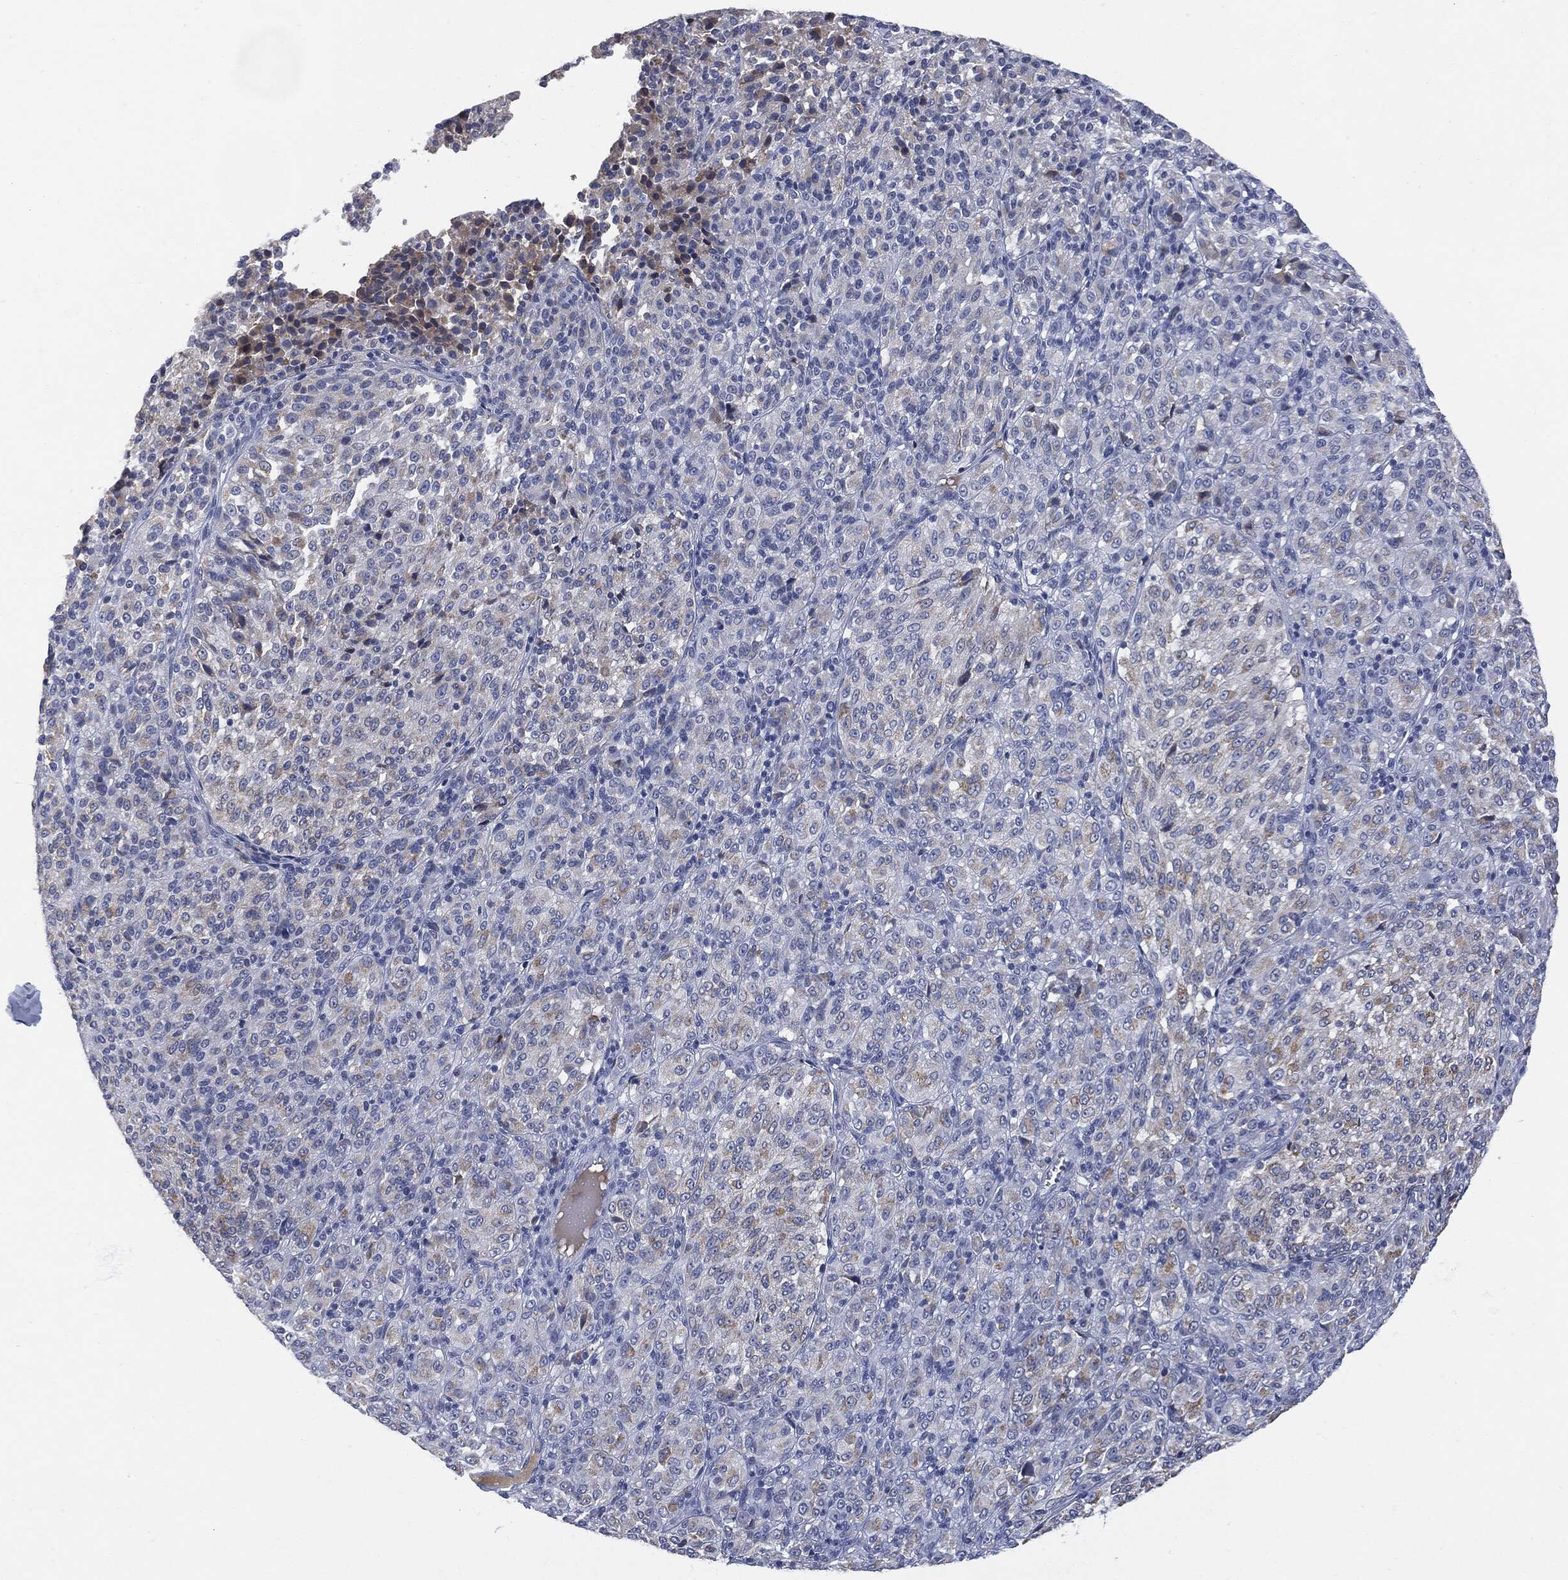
{"staining": {"intensity": "weak", "quantity": "<25%", "location": "cytoplasmic/membranous"}, "tissue": "melanoma", "cell_type": "Tumor cells", "image_type": "cancer", "snomed": [{"axis": "morphology", "description": "Malignant melanoma, Metastatic site"}, {"axis": "topography", "description": "Brain"}], "caption": "Immunohistochemical staining of malignant melanoma (metastatic site) displays no significant expression in tumor cells. Brightfield microscopy of immunohistochemistry stained with DAB (3,3'-diaminobenzidine) (brown) and hematoxylin (blue), captured at high magnification.", "gene": "BTK", "patient": {"sex": "female", "age": 56}}